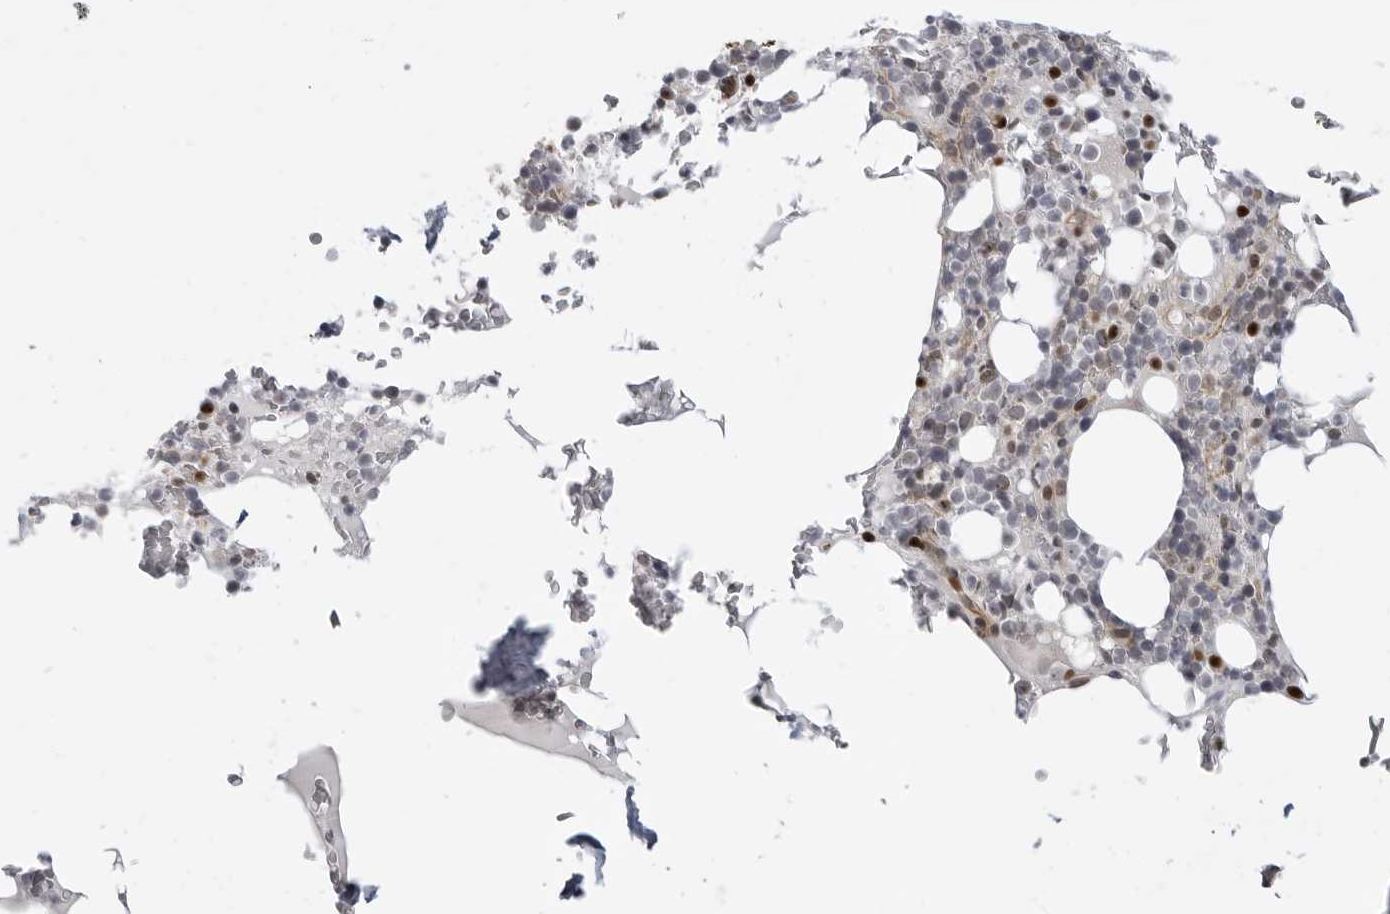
{"staining": {"intensity": "moderate", "quantity": "<25%", "location": "nuclear"}, "tissue": "bone marrow", "cell_type": "Hematopoietic cells", "image_type": "normal", "snomed": [{"axis": "morphology", "description": "Normal tissue, NOS"}, {"axis": "topography", "description": "Bone marrow"}], "caption": "DAB immunohistochemical staining of benign human bone marrow displays moderate nuclear protein positivity in about <25% of hematopoietic cells.", "gene": "CEP295NL", "patient": {"sex": "male", "age": 58}}